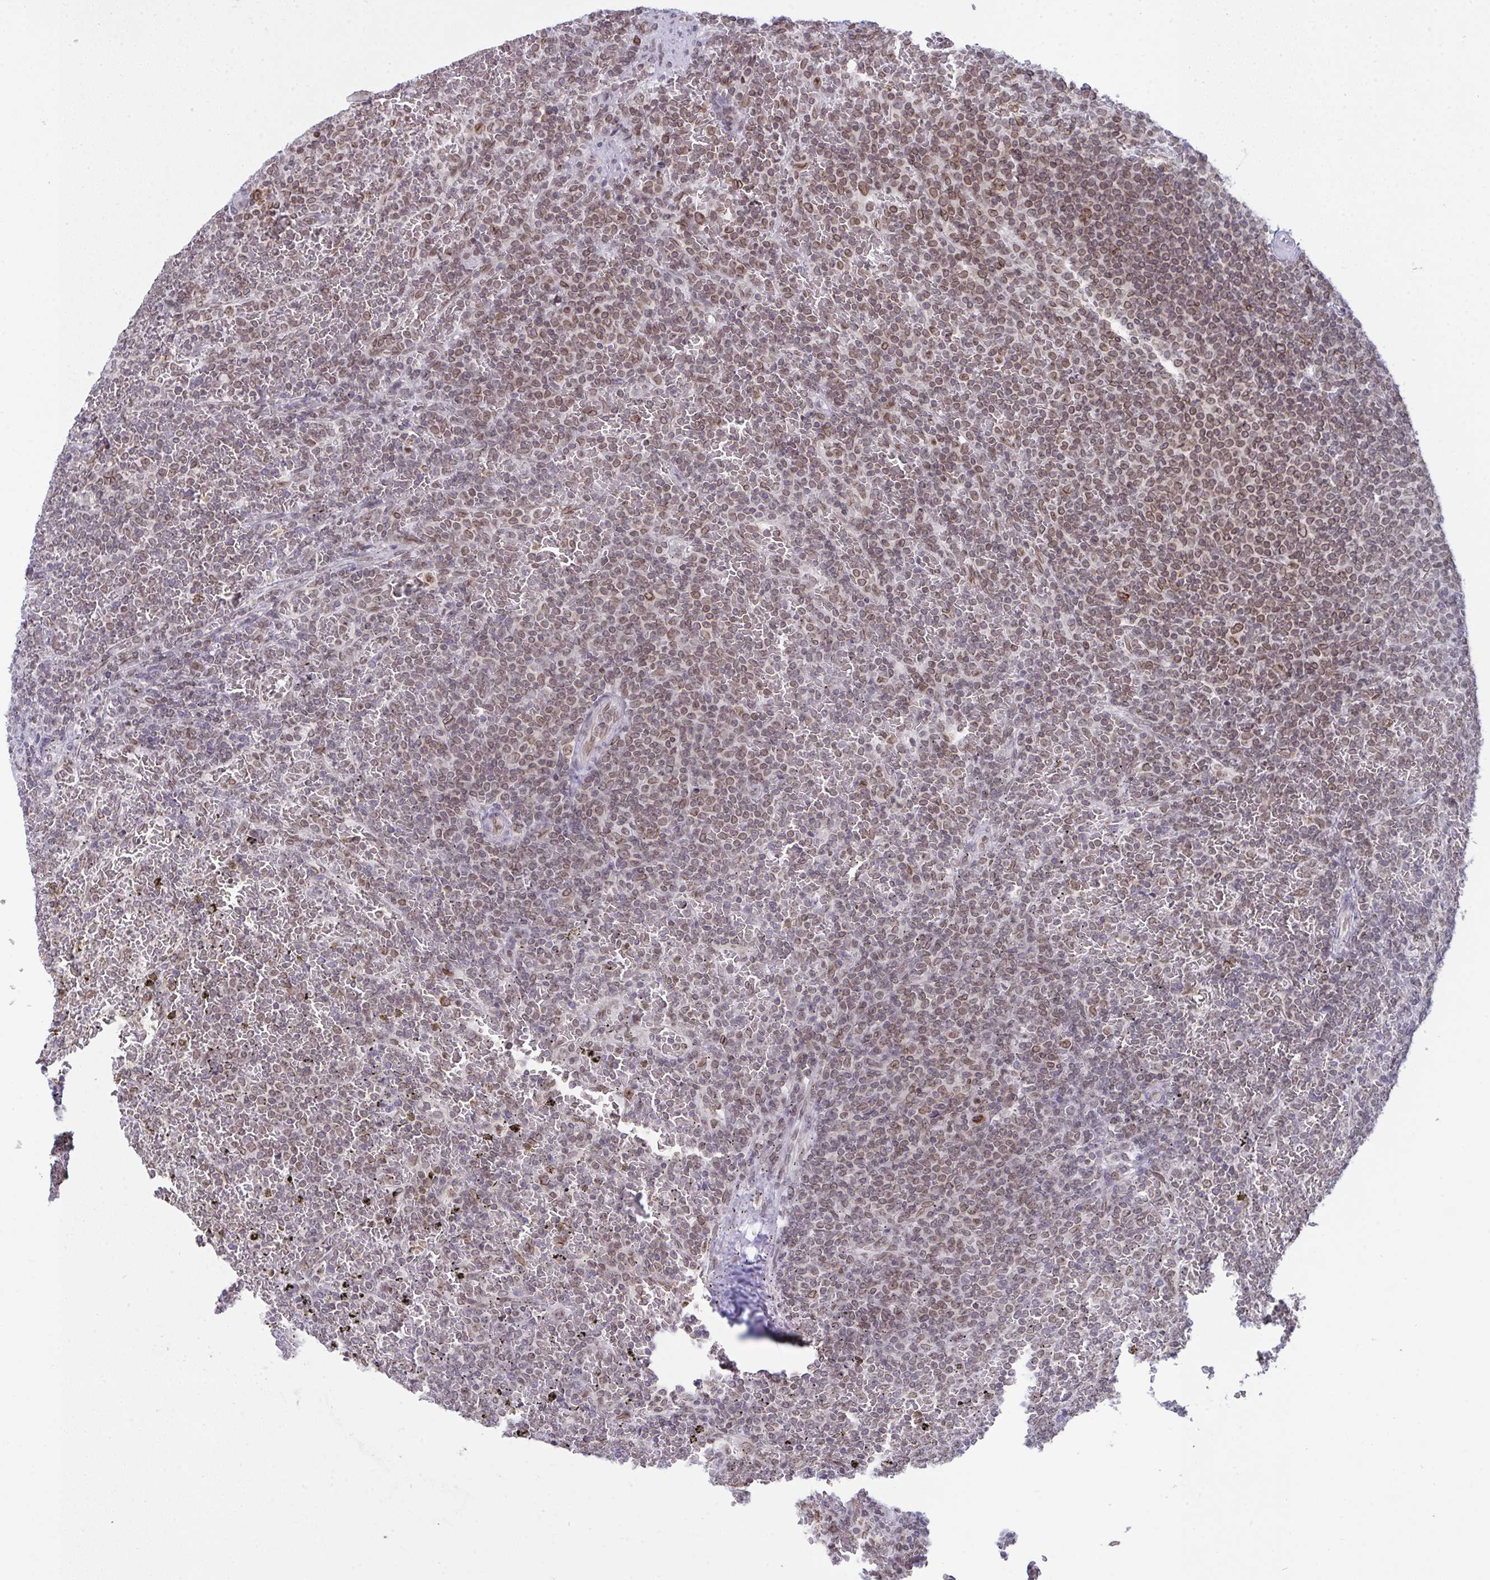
{"staining": {"intensity": "moderate", "quantity": ">75%", "location": "cytoplasmic/membranous,nuclear"}, "tissue": "lymphoma", "cell_type": "Tumor cells", "image_type": "cancer", "snomed": [{"axis": "morphology", "description": "Malignant lymphoma, non-Hodgkin's type, Low grade"}, {"axis": "topography", "description": "Spleen"}], "caption": "DAB (3,3'-diaminobenzidine) immunohistochemical staining of low-grade malignant lymphoma, non-Hodgkin's type reveals moderate cytoplasmic/membranous and nuclear protein staining in about >75% of tumor cells. (Stains: DAB (3,3'-diaminobenzidine) in brown, nuclei in blue, Microscopy: brightfield microscopy at high magnification).", "gene": "RANBP2", "patient": {"sex": "female", "age": 77}}